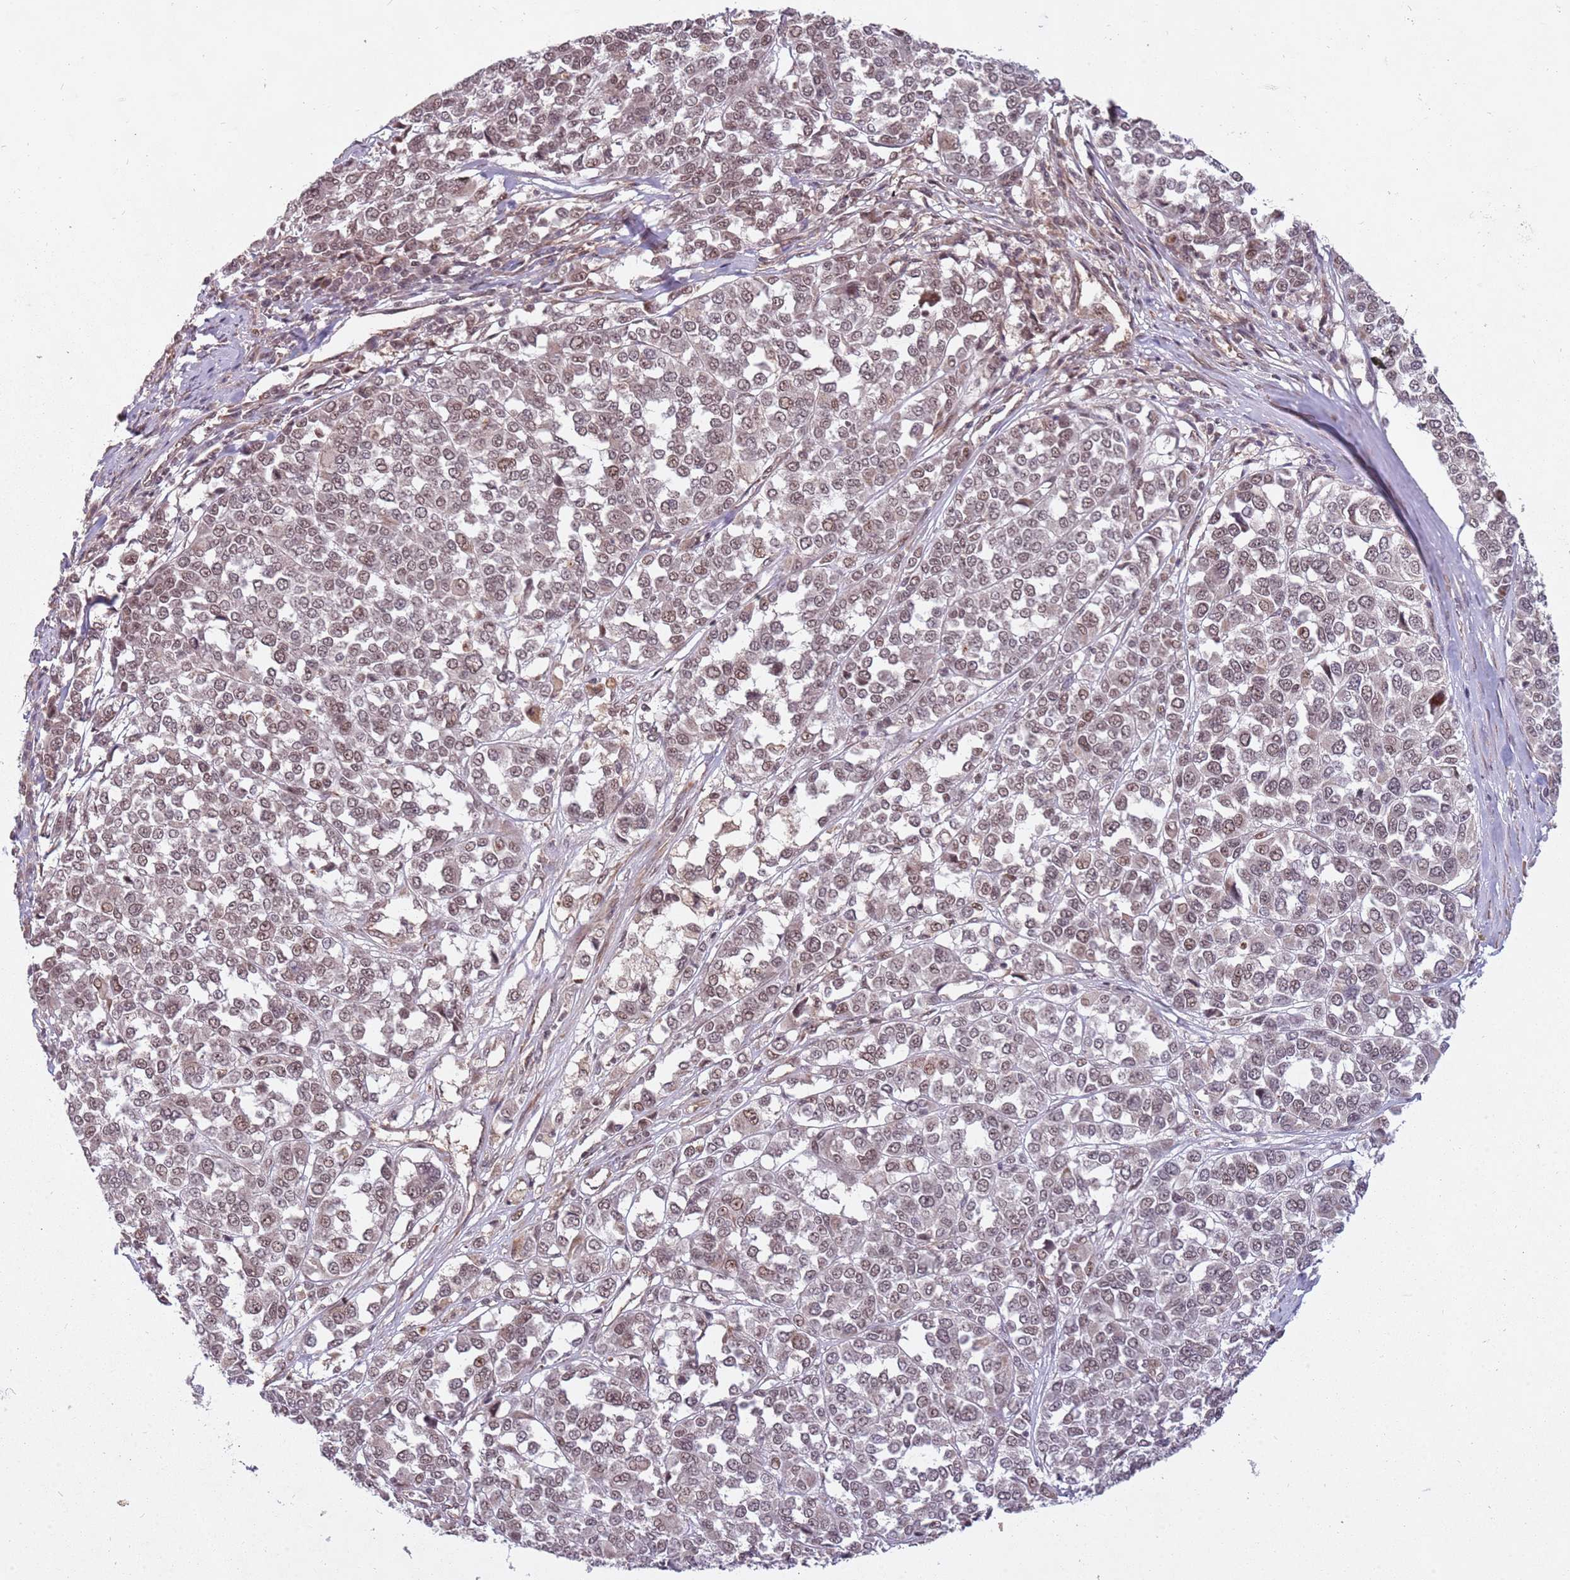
{"staining": {"intensity": "moderate", "quantity": ">75%", "location": "nuclear"}, "tissue": "melanoma", "cell_type": "Tumor cells", "image_type": "cancer", "snomed": [{"axis": "morphology", "description": "Malignant melanoma, Metastatic site"}, {"axis": "topography", "description": "Lymph node"}], "caption": "Moderate nuclear protein staining is seen in about >75% of tumor cells in malignant melanoma (metastatic site).", "gene": "SUDS3", "patient": {"sex": "male", "age": 44}}